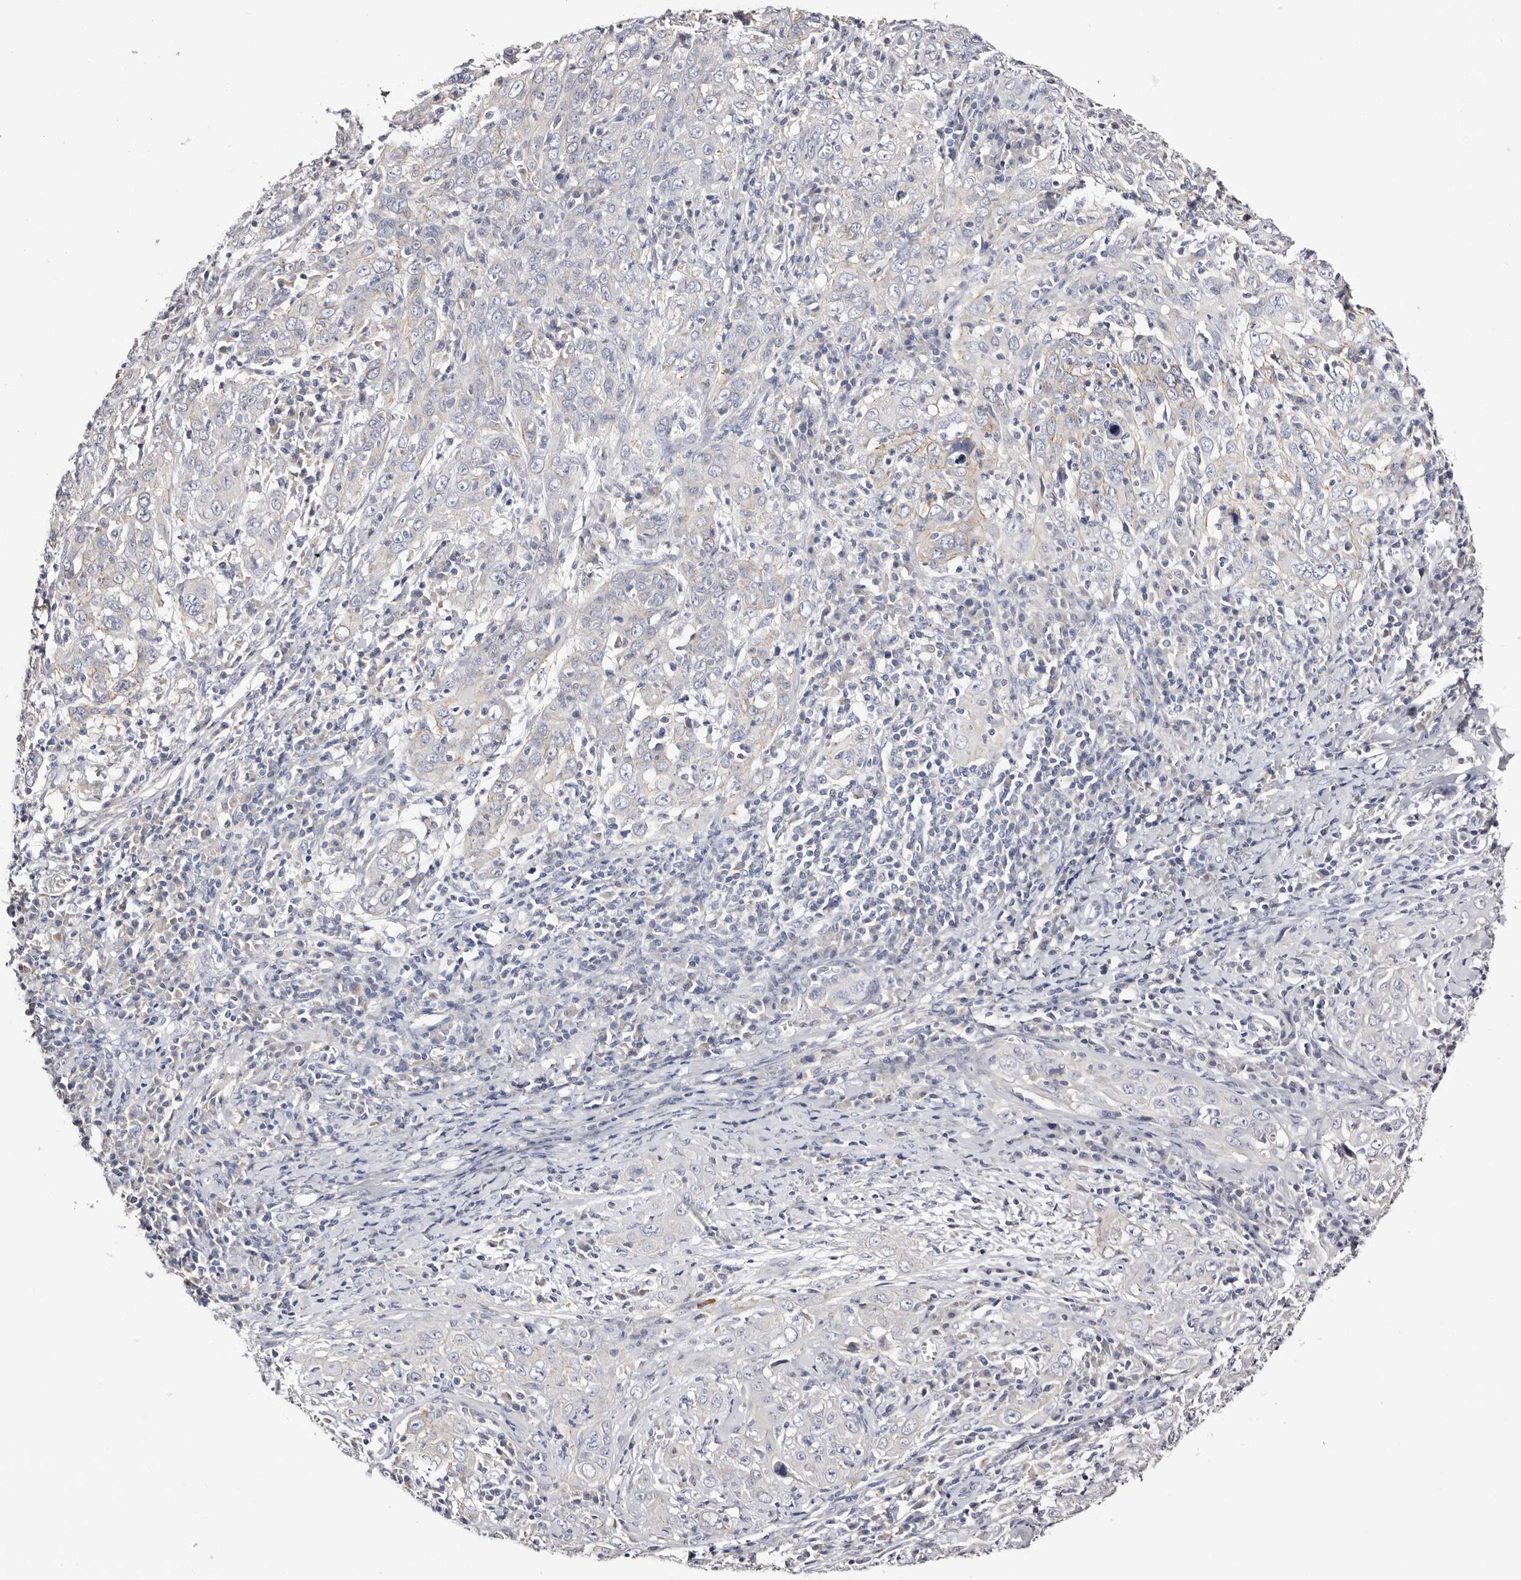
{"staining": {"intensity": "negative", "quantity": "none", "location": "none"}, "tissue": "cervical cancer", "cell_type": "Tumor cells", "image_type": "cancer", "snomed": [{"axis": "morphology", "description": "Squamous cell carcinoma, NOS"}, {"axis": "topography", "description": "Cervix"}], "caption": "A photomicrograph of human cervical squamous cell carcinoma is negative for staining in tumor cells.", "gene": "ROM1", "patient": {"sex": "female", "age": 46}}